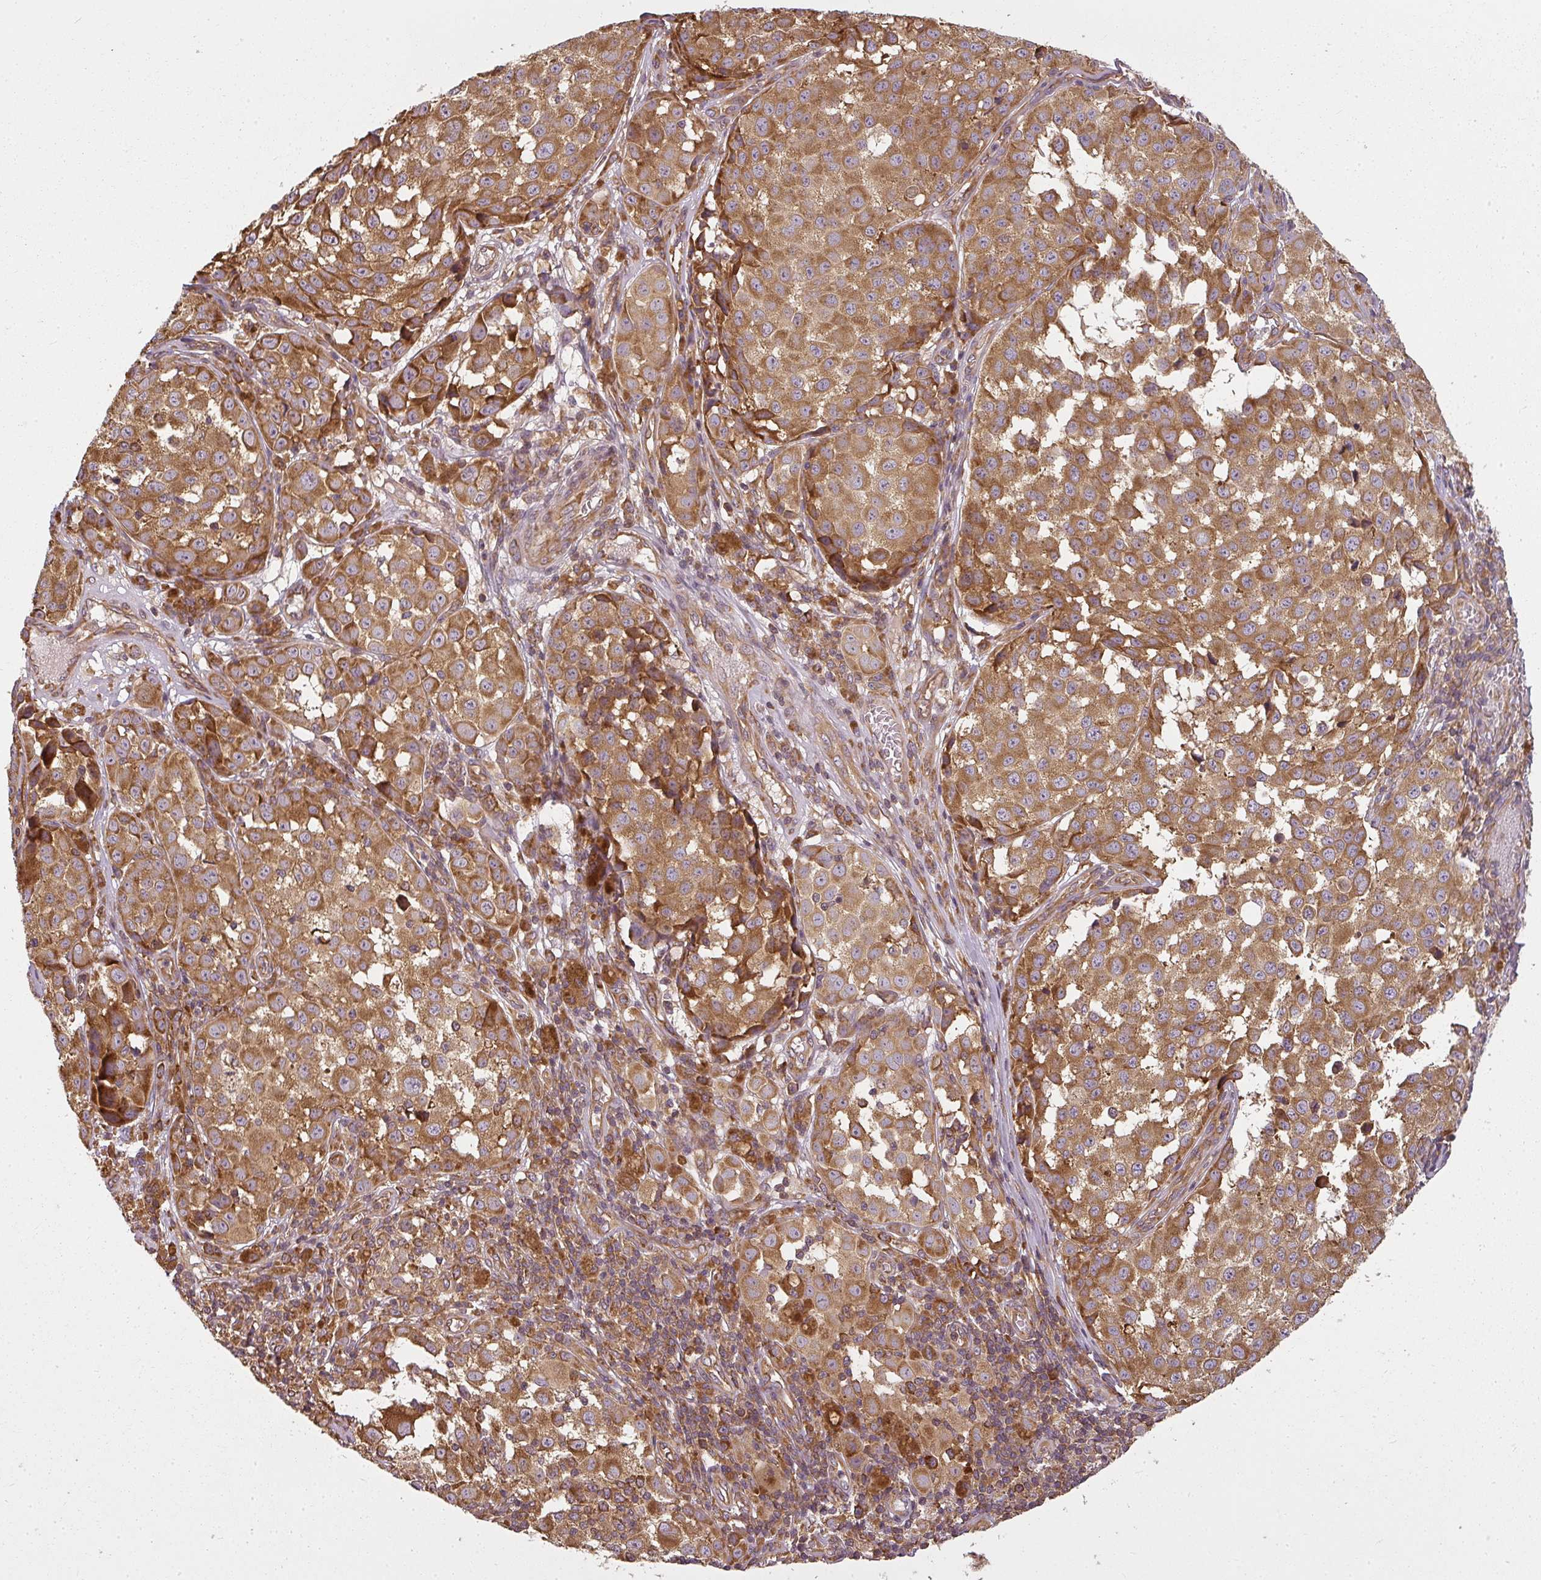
{"staining": {"intensity": "strong", "quantity": ">75%", "location": "cytoplasmic/membranous"}, "tissue": "melanoma", "cell_type": "Tumor cells", "image_type": "cancer", "snomed": [{"axis": "morphology", "description": "Malignant melanoma, NOS"}, {"axis": "topography", "description": "Skin"}], "caption": "A high-resolution histopathology image shows immunohistochemistry (IHC) staining of malignant melanoma, which reveals strong cytoplasmic/membranous expression in approximately >75% of tumor cells.", "gene": "RPL24", "patient": {"sex": "male", "age": 64}}